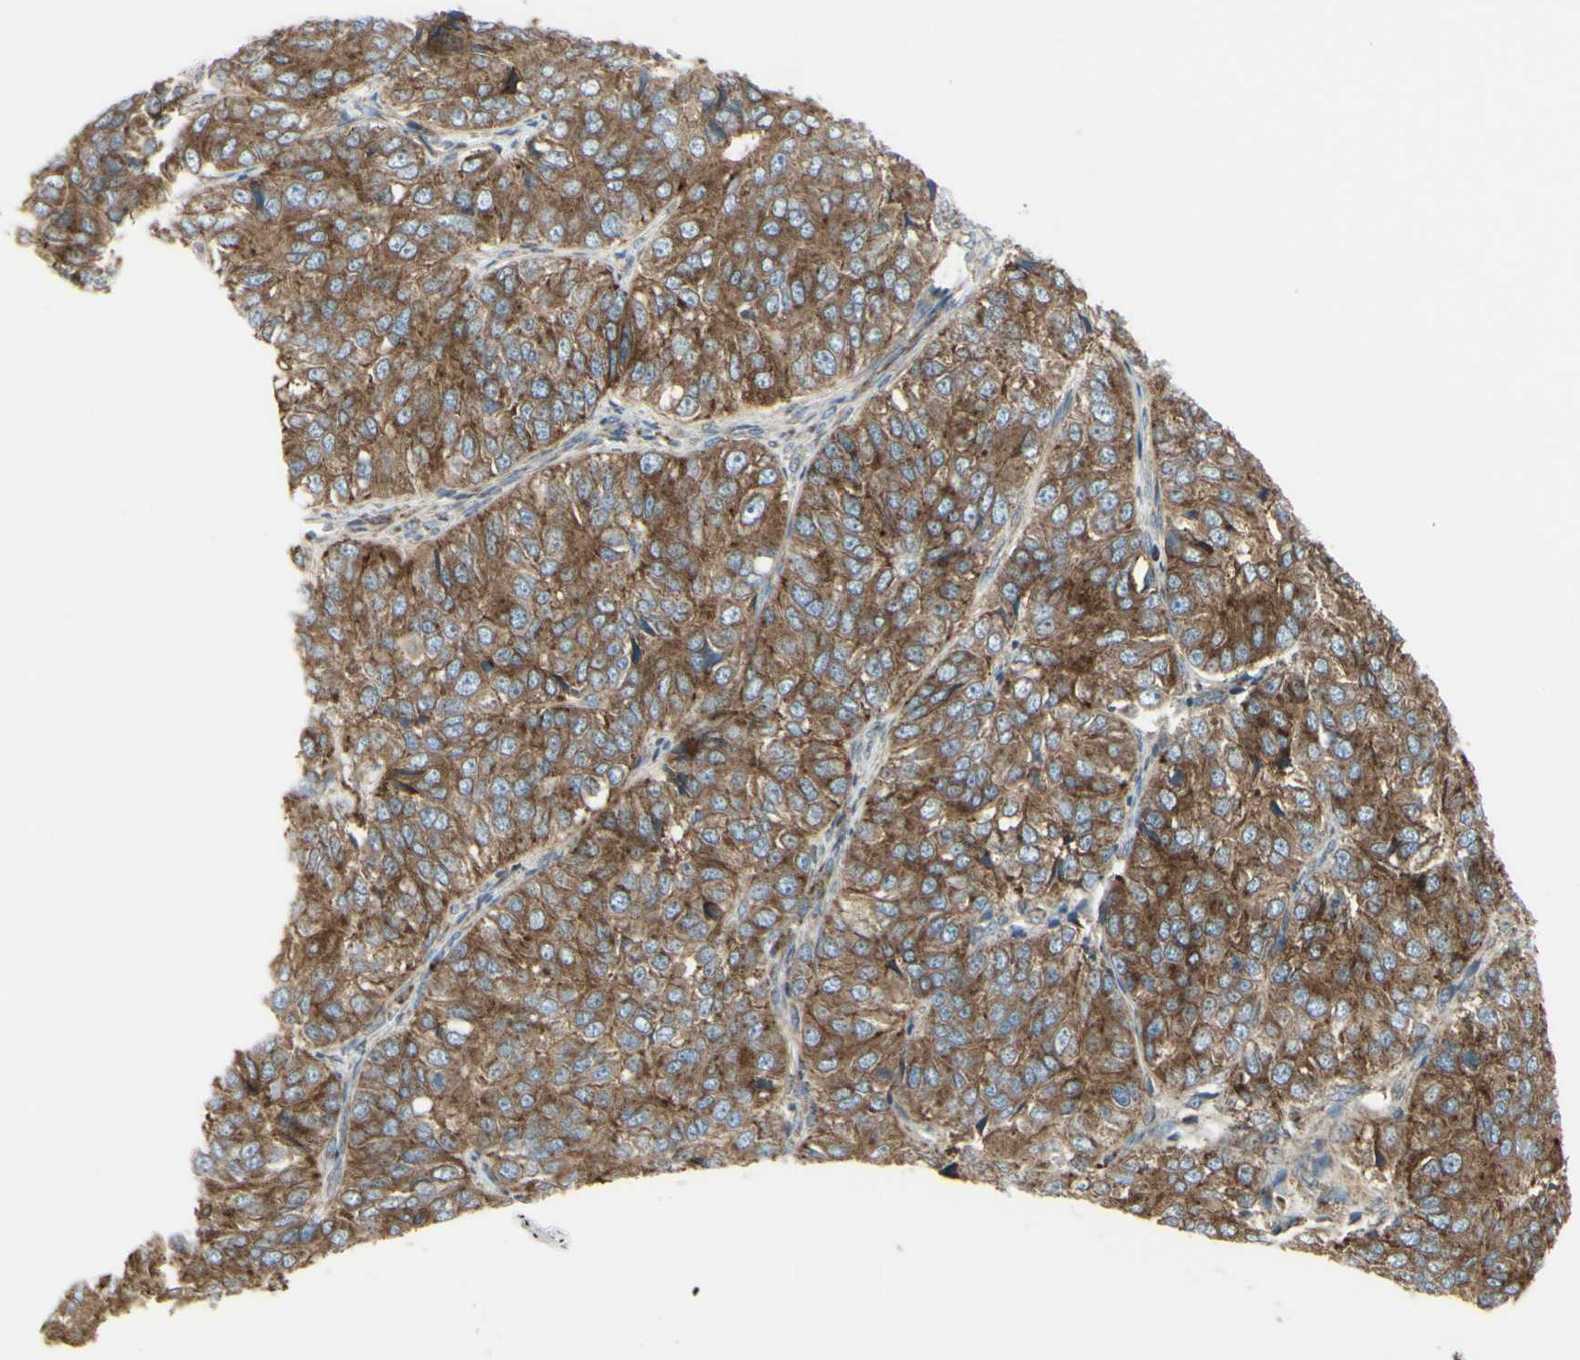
{"staining": {"intensity": "moderate", "quantity": ">75%", "location": "cytoplasmic/membranous"}, "tissue": "ovarian cancer", "cell_type": "Tumor cells", "image_type": "cancer", "snomed": [{"axis": "morphology", "description": "Carcinoma, endometroid"}, {"axis": "topography", "description": "Ovary"}], "caption": "Tumor cells demonstrate medium levels of moderate cytoplasmic/membranous expression in approximately >75% of cells in human endometroid carcinoma (ovarian). Using DAB (brown) and hematoxylin (blue) stains, captured at high magnification using brightfield microscopy.", "gene": "NAPA", "patient": {"sex": "female", "age": 51}}